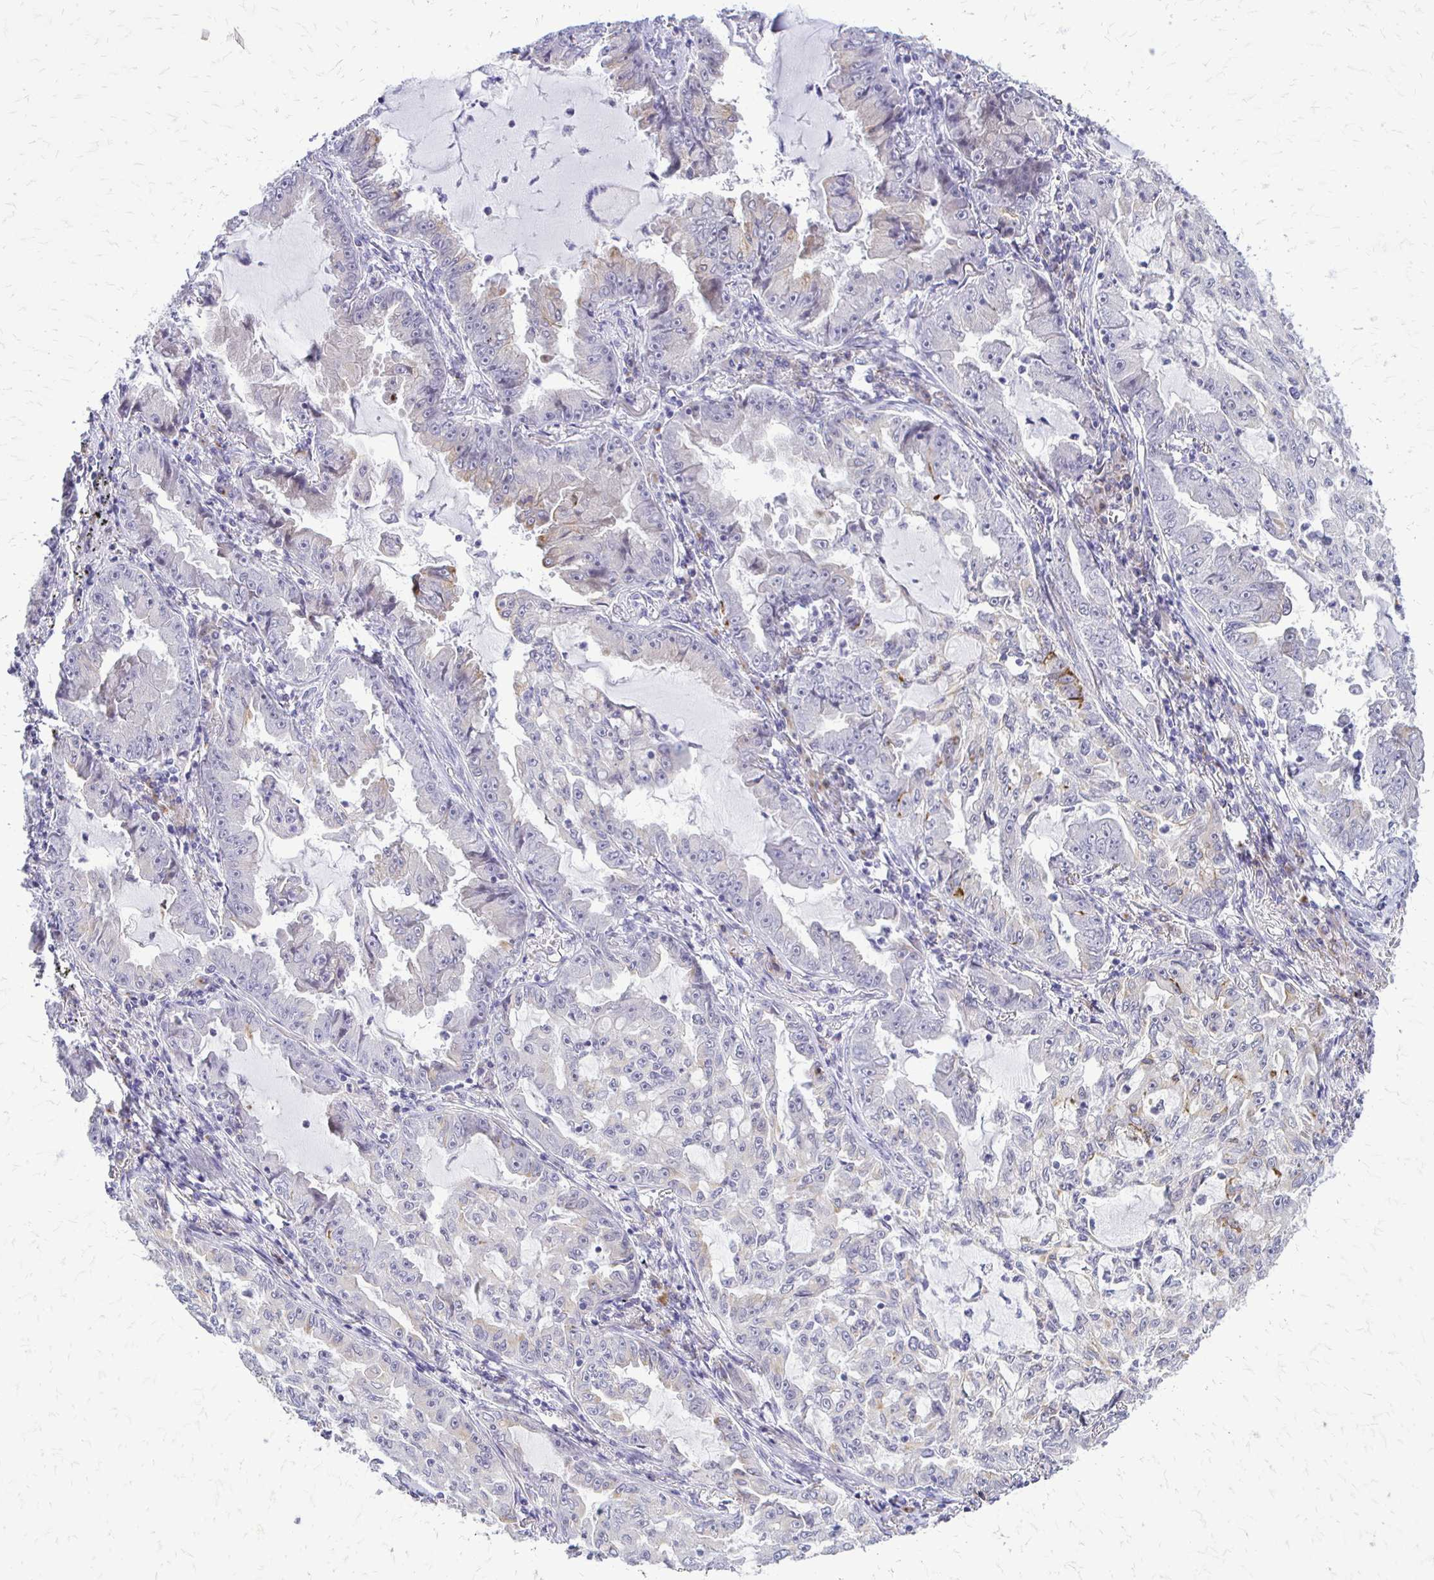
{"staining": {"intensity": "moderate", "quantity": "<25%", "location": "cytoplasmic/membranous"}, "tissue": "lung cancer", "cell_type": "Tumor cells", "image_type": "cancer", "snomed": [{"axis": "morphology", "description": "Adenocarcinoma, NOS"}, {"axis": "topography", "description": "Lung"}], "caption": "There is low levels of moderate cytoplasmic/membranous staining in tumor cells of lung cancer (adenocarcinoma), as demonstrated by immunohistochemical staining (brown color).", "gene": "EPYC", "patient": {"sex": "female", "age": 52}}